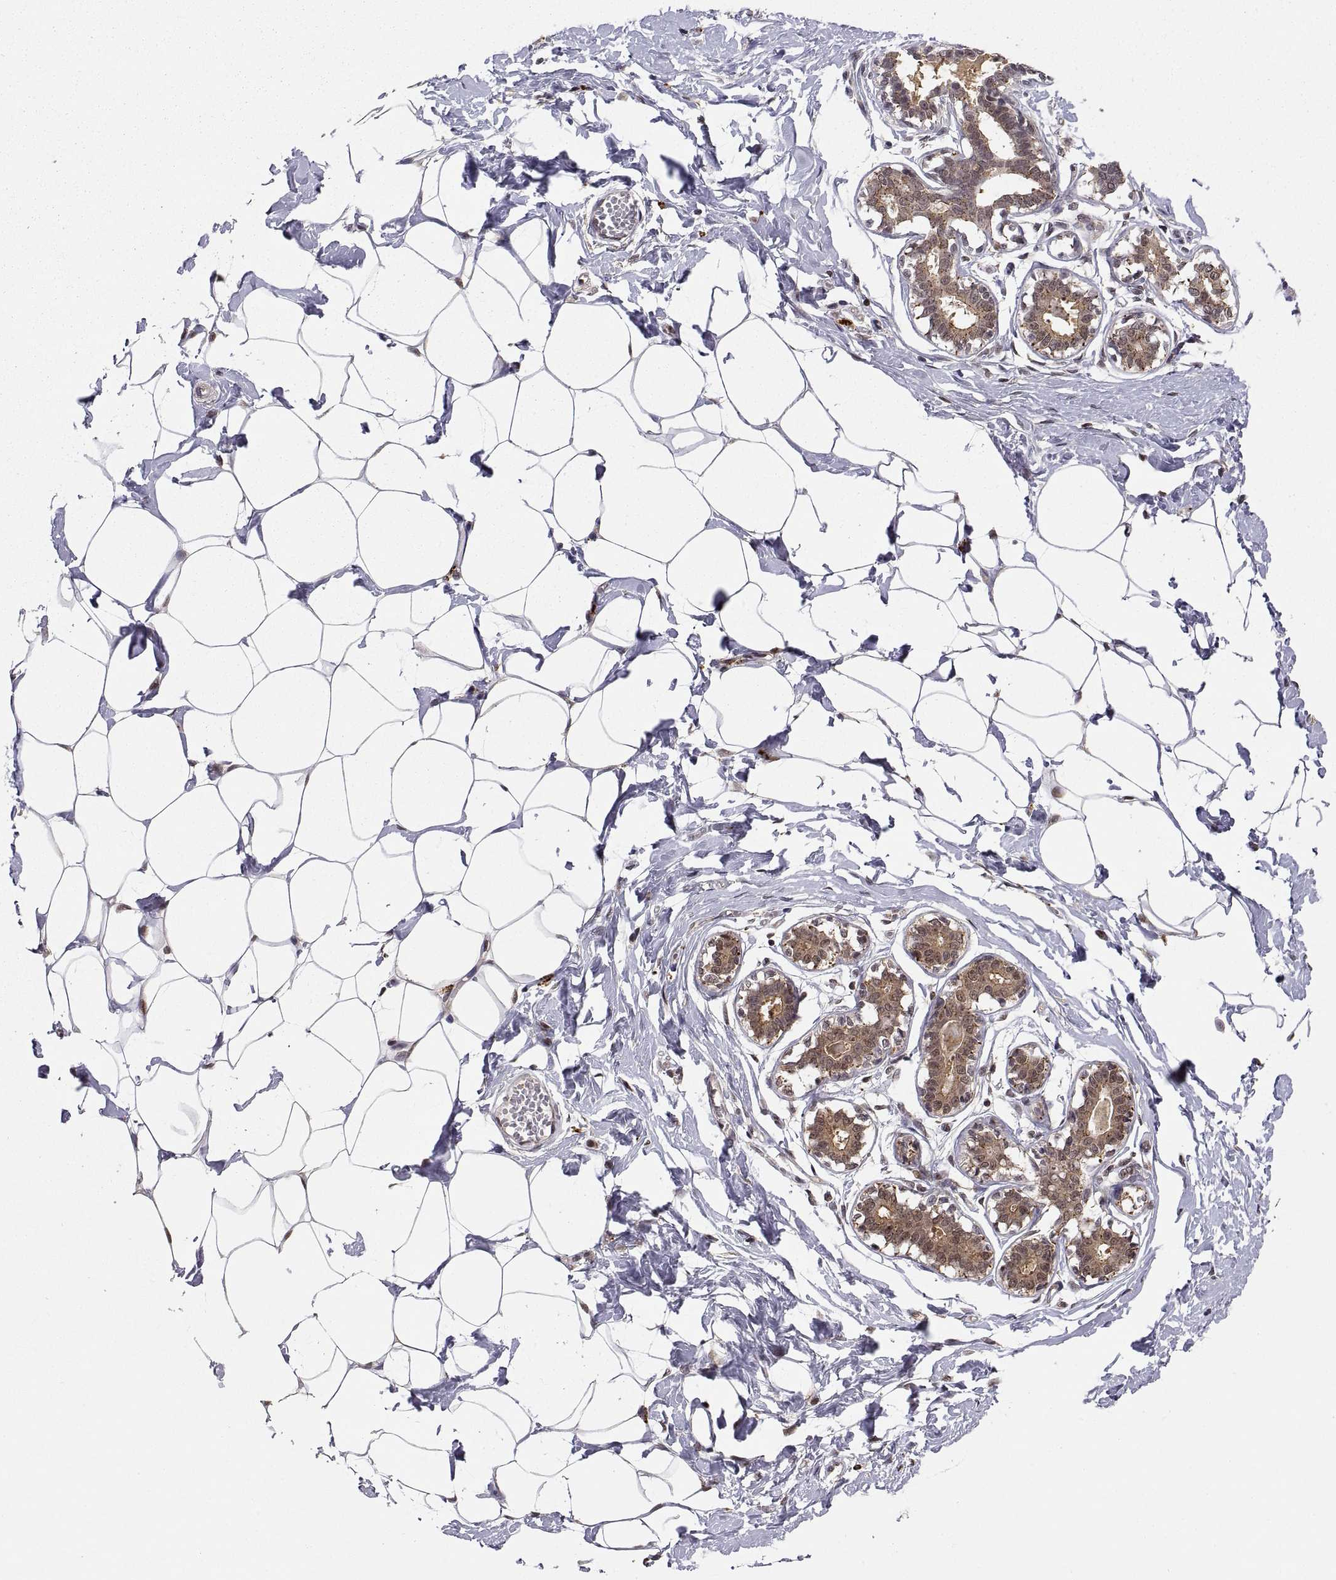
{"staining": {"intensity": "negative", "quantity": "none", "location": "none"}, "tissue": "breast", "cell_type": "Adipocytes", "image_type": "normal", "snomed": [{"axis": "morphology", "description": "Normal tissue, NOS"}, {"axis": "morphology", "description": "Lobular carcinoma, in situ"}, {"axis": "topography", "description": "Breast"}], "caption": "An image of human breast is negative for staining in adipocytes. (Stains: DAB (3,3'-diaminobenzidine) immunohistochemistry with hematoxylin counter stain, Microscopy: brightfield microscopy at high magnification).", "gene": "PSMC2", "patient": {"sex": "female", "age": 35}}